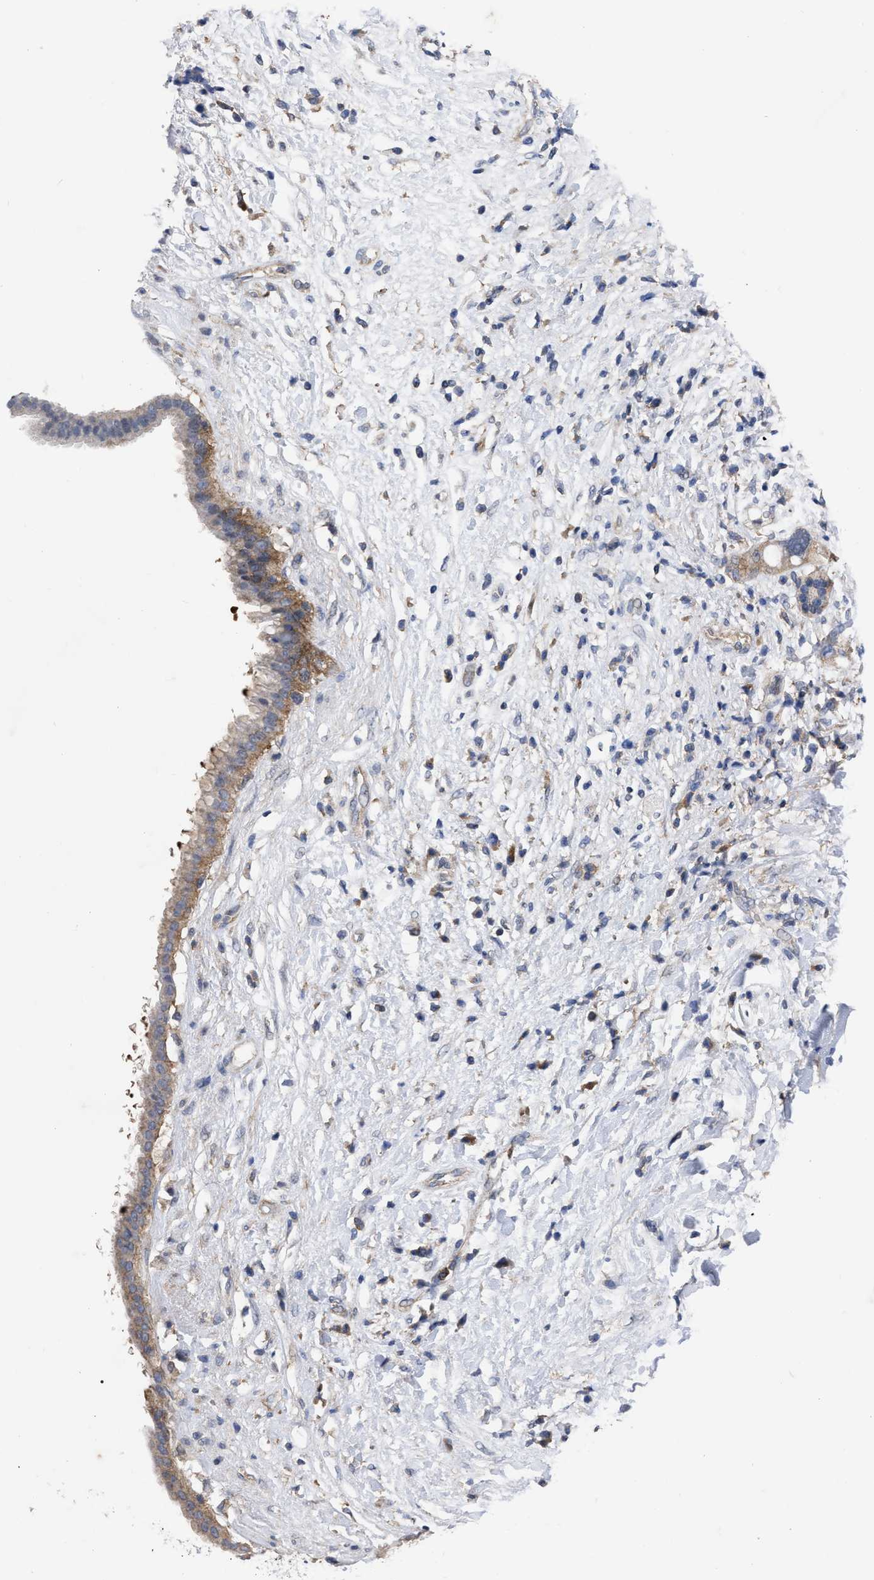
{"staining": {"intensity": "weak", "quantity": "25%-75%", "location": "cytoplasmic/membranous"}, "tissue": "pancreatic cancer", "cell_type": "Tumor cells", "image_type": "cancer", "snomed": [{"axis": "morphology", "description": "Adenocarcinoma, NOS"}, {"axis": "topography", "description": "Pancreas"}], "caption": "A brown stain shows weak cytoplasmic/membranous positivity of a protein in adenocarcinoma (pancreatic) tumor cells. (brown staining indicates protein expression, while blue staining denotes nuclei).", "gene": "TCP1", "patient": {"sex": "female", "age": 56}}